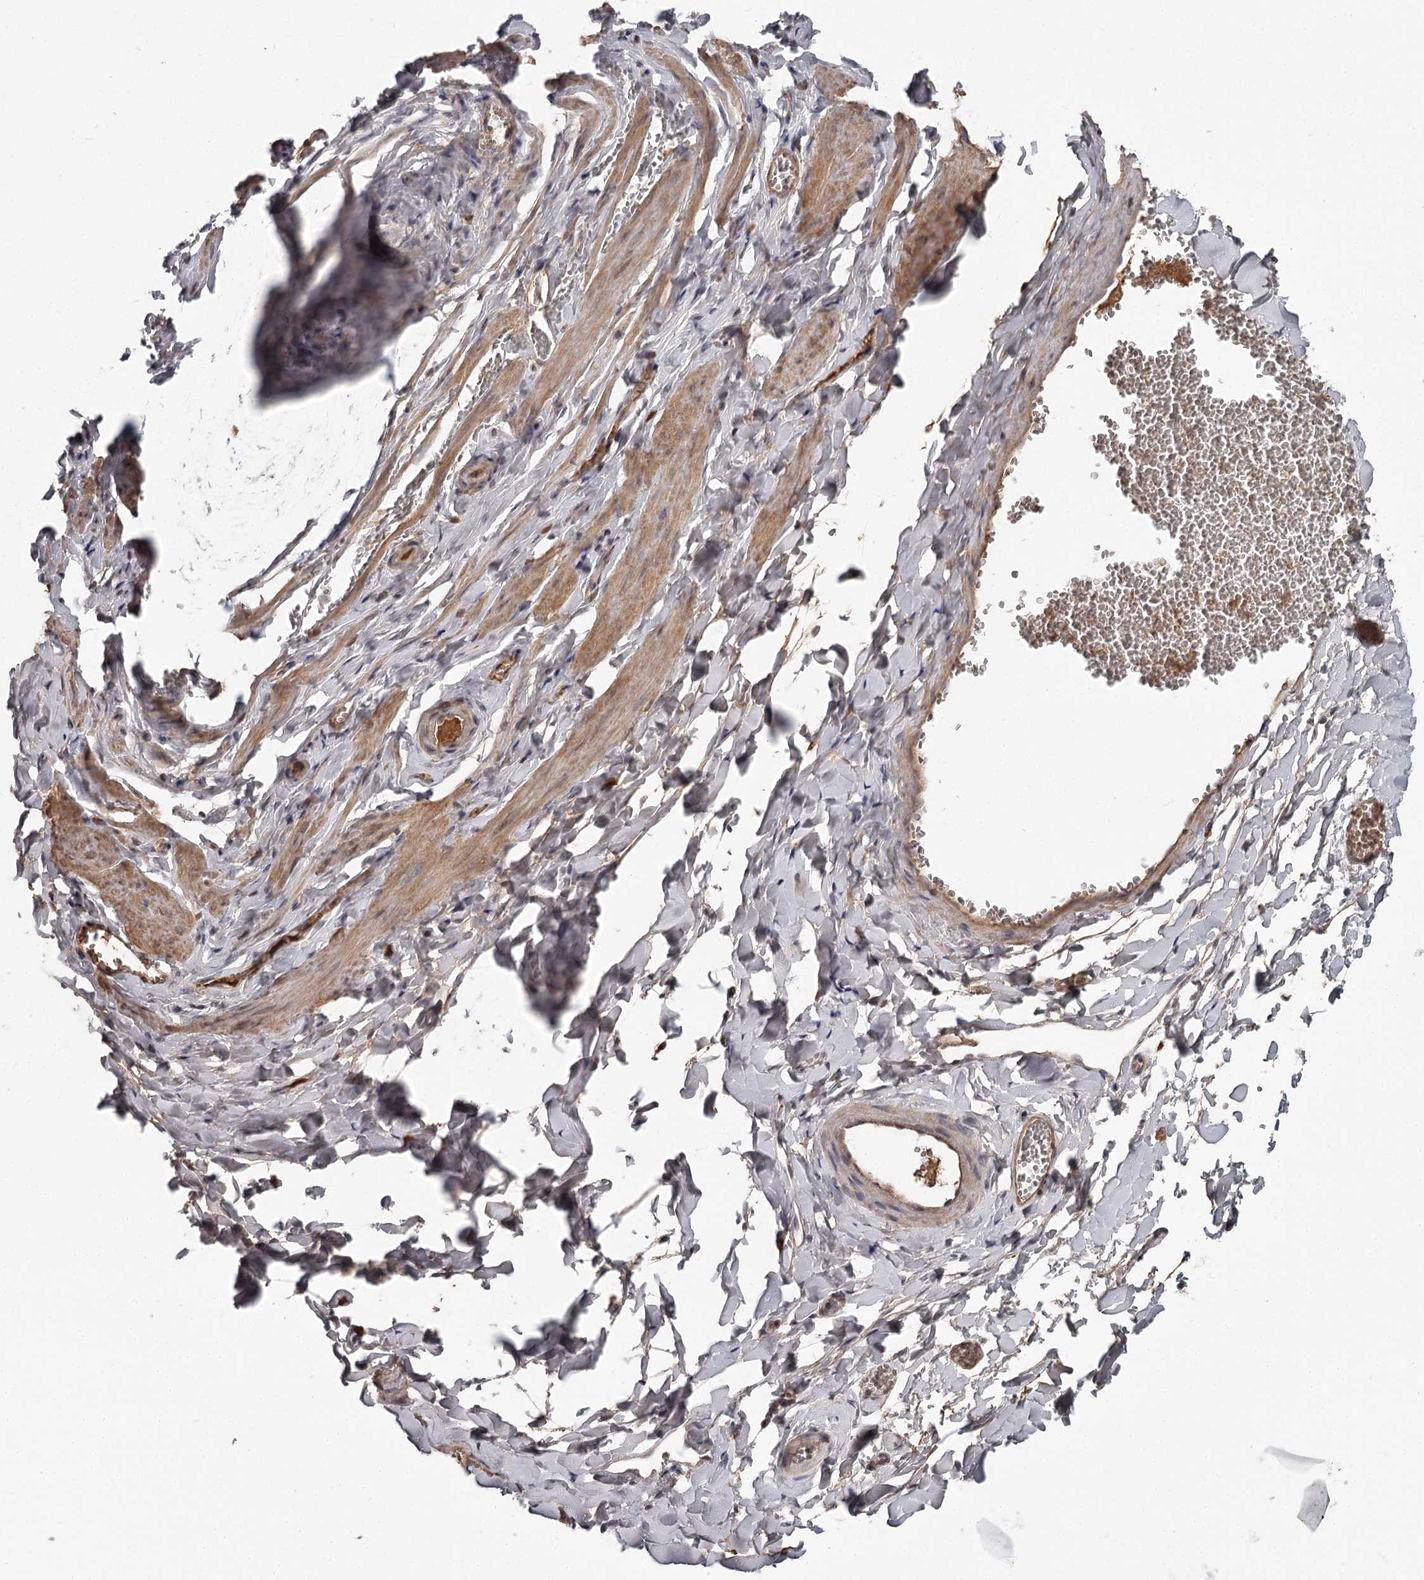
{"staining": {"intensity": "moderate", "quantity": "25%-75%", "location": "cytoplasmic/membranous"}, "tissue": "adipose tissue", "cell_type": "Adipocytes", "image_type": "normal", "snomed": [{"axis": "morphology", "description": "Normal tissue, NOS"}, {"axis": "topography", "description": "Gallbladder"}, {"axis": "topography", "description": "Peripheral nerve tissue"}], "caption": "Human adipose tissue stained for a protein (brown) shows moderate cytoplasmic/membranous positive positivity in about 25%-75% of adipocytes.", "gene": "DHRS9", "patient": {"sex": "male", "age": 38}}